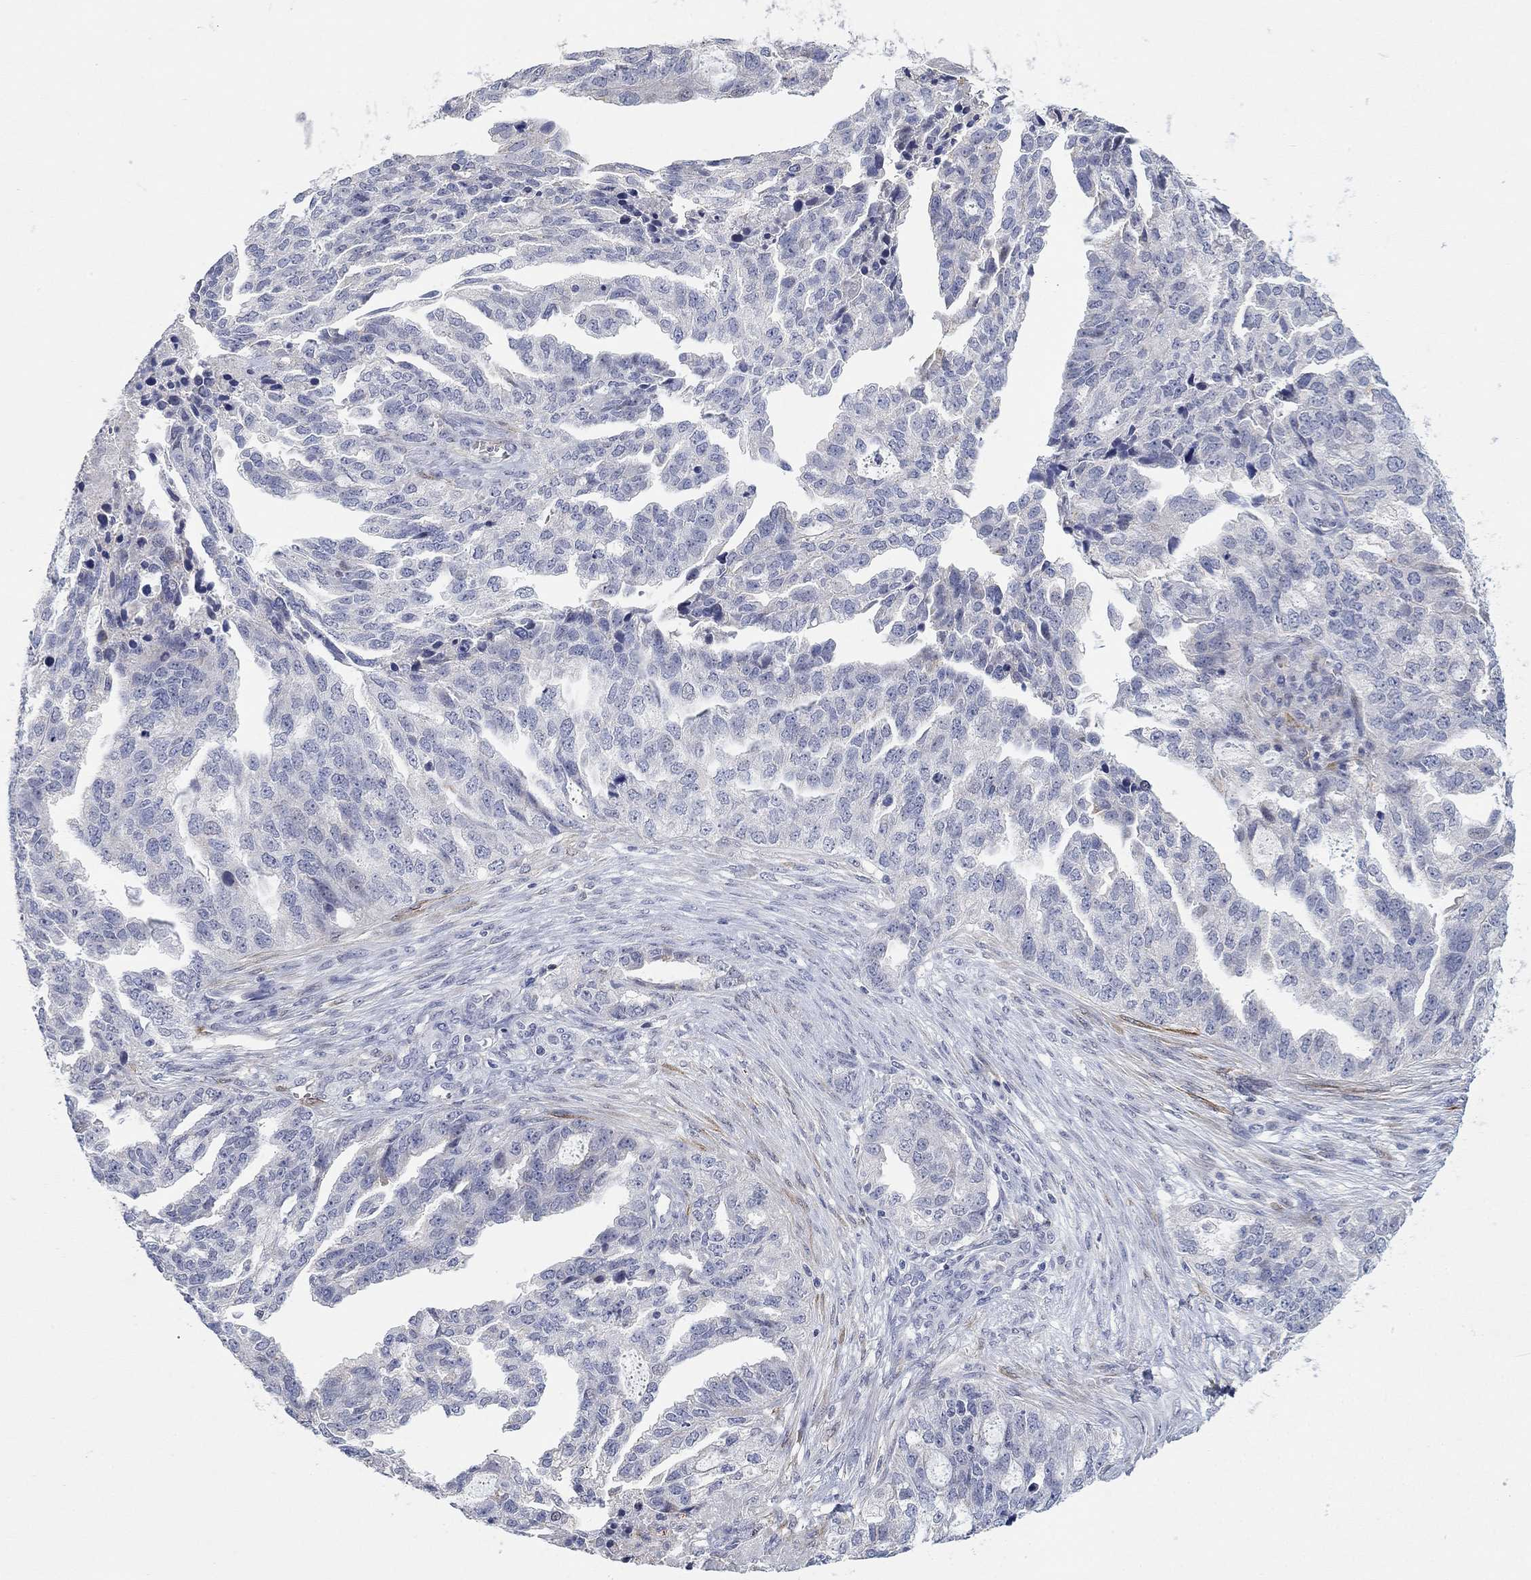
{"staining": {"intensity": "negative", "quantity": "none", "location": "none"}, "tissue": "ovarian cancer", "cell_type": "Tumor cells", "image_type": "cancer", "snomed": [{"axis": "morphology", "description": "Cystadenocarcinoma, serous, NOS"}, {"axis": "topography", "description": "Ovary"}], "caption": "Tumor cells are negative for protein expression in human ovarian serous cystadenocarcinoma.", "gene": "VAT1L", "patient": {"sex": "female", "age": 51}}